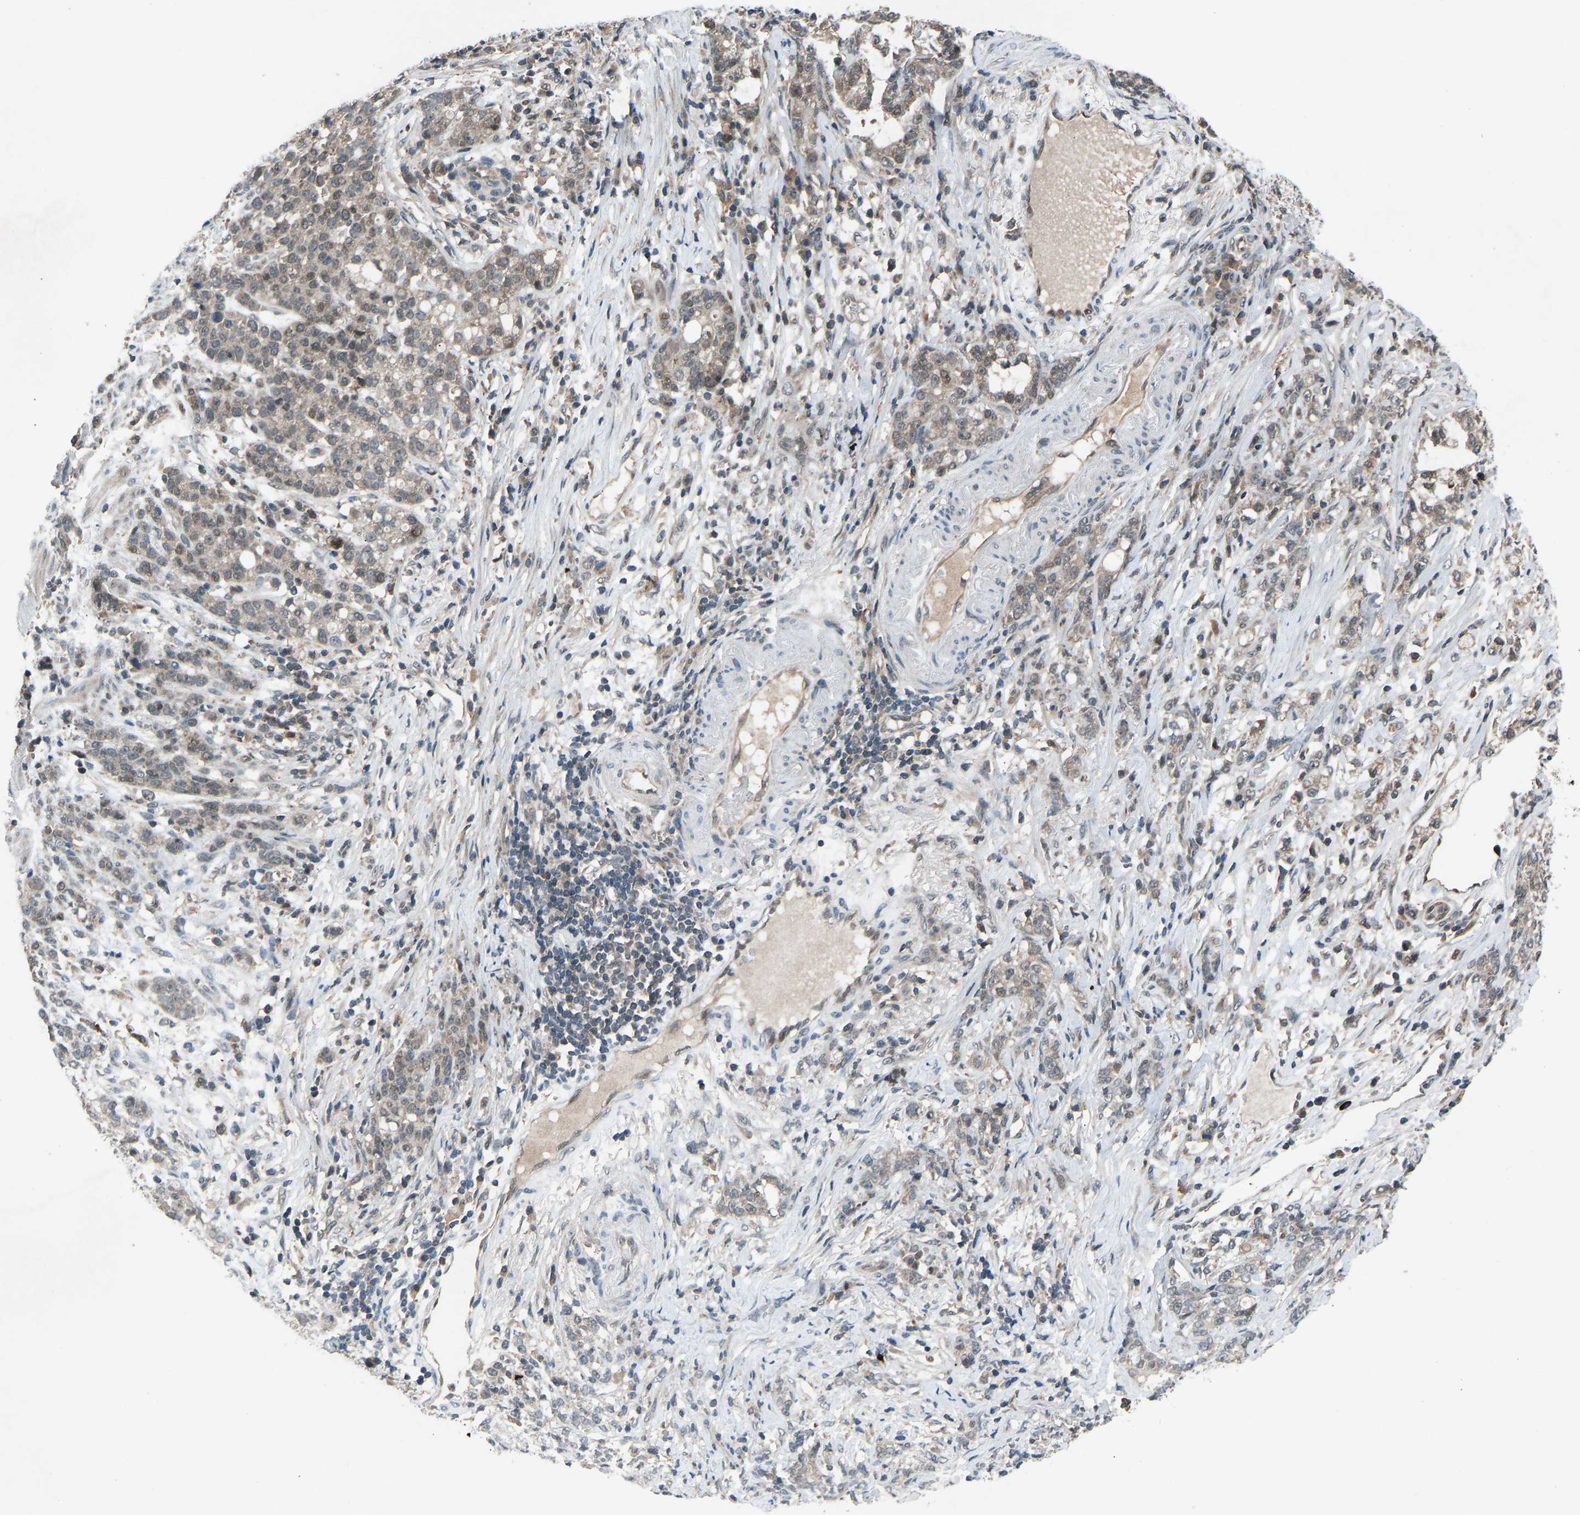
{"staining": {"intensity": "weak", "quantity": ">75%", "location": "cytoplasmic/membranous"}, "tissue": "stomach cancer", "cell_type": "Tumor cells", "image_type": "cancer", "snomed": [{"axis": "morphology", "description": "Adenocarcinoma, NOS"}, {"axis": "topography", "description": "Stomach, lower"}], "caption": "This histopathology image displays immunohistochemistry staining of human stomach adenocarcinoma, with low weak cytoplasmic/membranous positivity in approximately >75% of tumor cells.", "gene": "SLC43A1", "patient": {"sex": "male", "age": 88}}